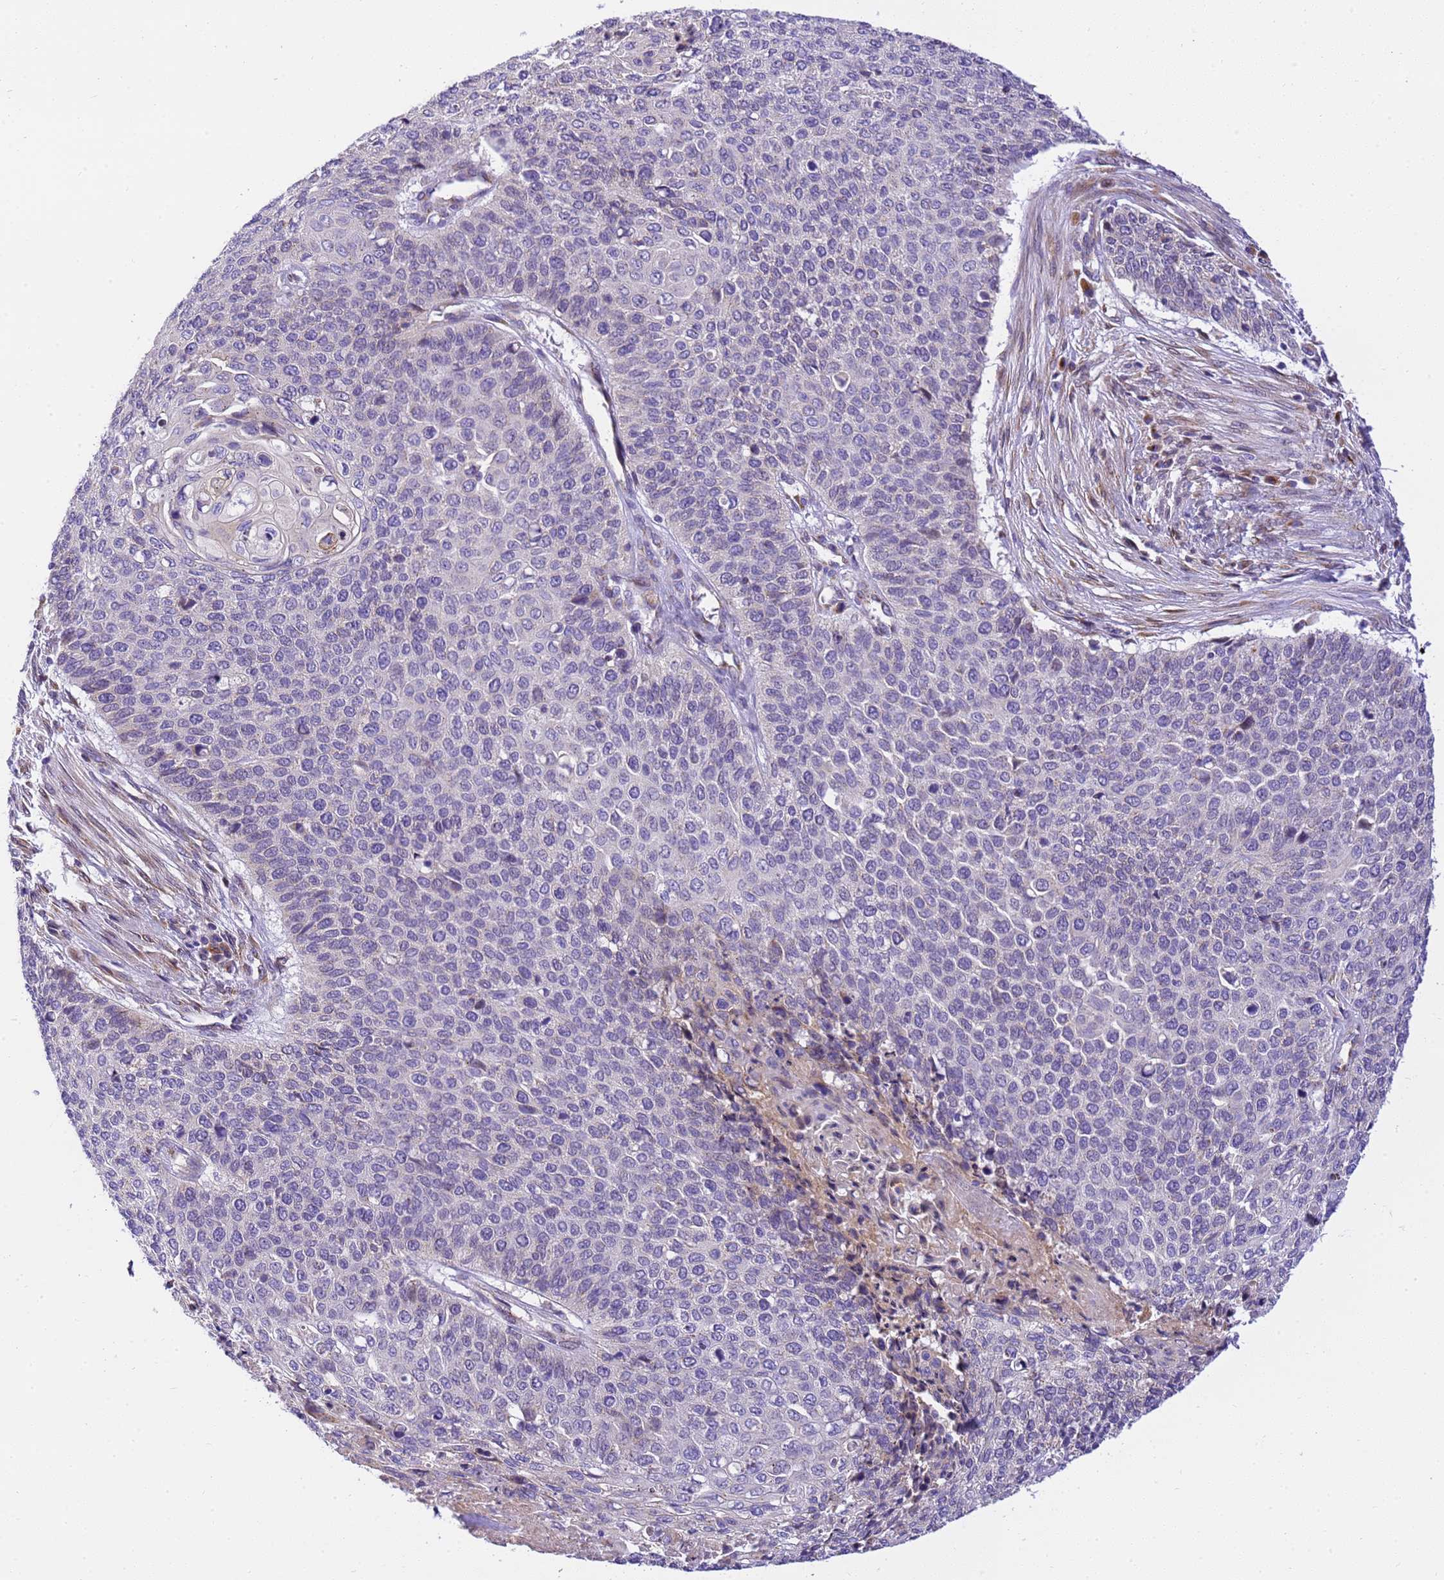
{"staining": {"intensity": "negative", "quantity": "none", "location": "none"}, "tissue": "cervical cancer", "cell_type": "Tumor cells", "image_type": "cancer", "snomed": [{"axis": "morphology", "description": "Squamous cell carcinoma, NOS"}, {"axis": "topography", "description": "Cervix"}], "caption": "Micrograph shows no significant protein expression in tumor cells of cervical squamous cell carcinoma. (Stains: DAB IHC with hematoxylin counter stain, Microscopy: brightfield microscopy at high magnification).", "gene": "RHBDD3", "patient": {"sex": "female", "age": 39}}